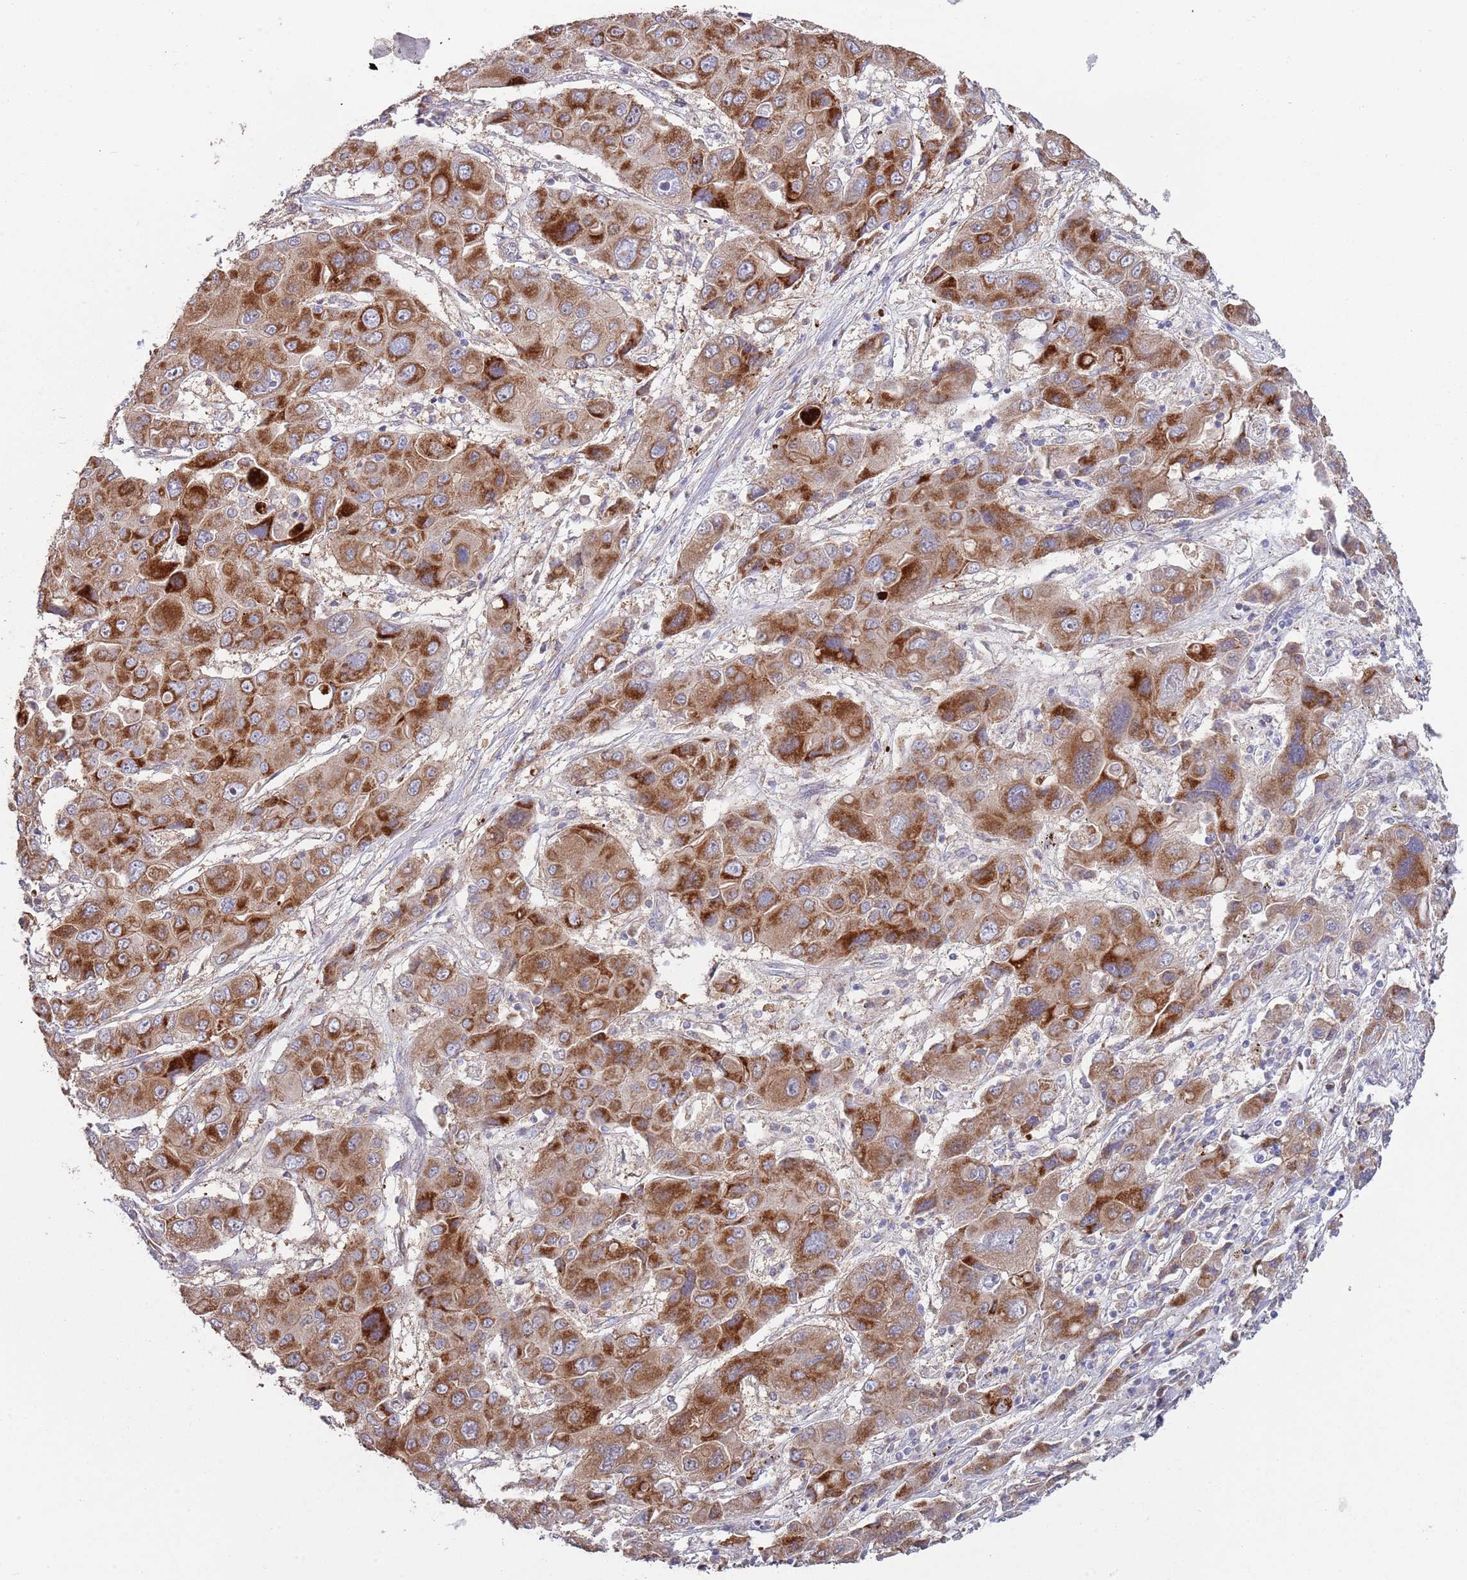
{"staining": {"intensity": "strong", "quantity": ">75%", "location": "cytoplasmic/membranous"}, "tissue": "liver cancer", "cell_type": "Tumor cells", "image_type": "cancer", "snomed": [{"axis": "morphology", "description": "Cholangiocarcinoma"}, {"axis": "topography", "description": "Liver"}], "caption": "This is an image of IHC staining of liver cancer (cholangiocarcinoma), which shows strong expression in the cytoplasmic/membranous of tumor cells.", "gene": "ABCC10", "patient": {"sex": "male", "age": 67}}